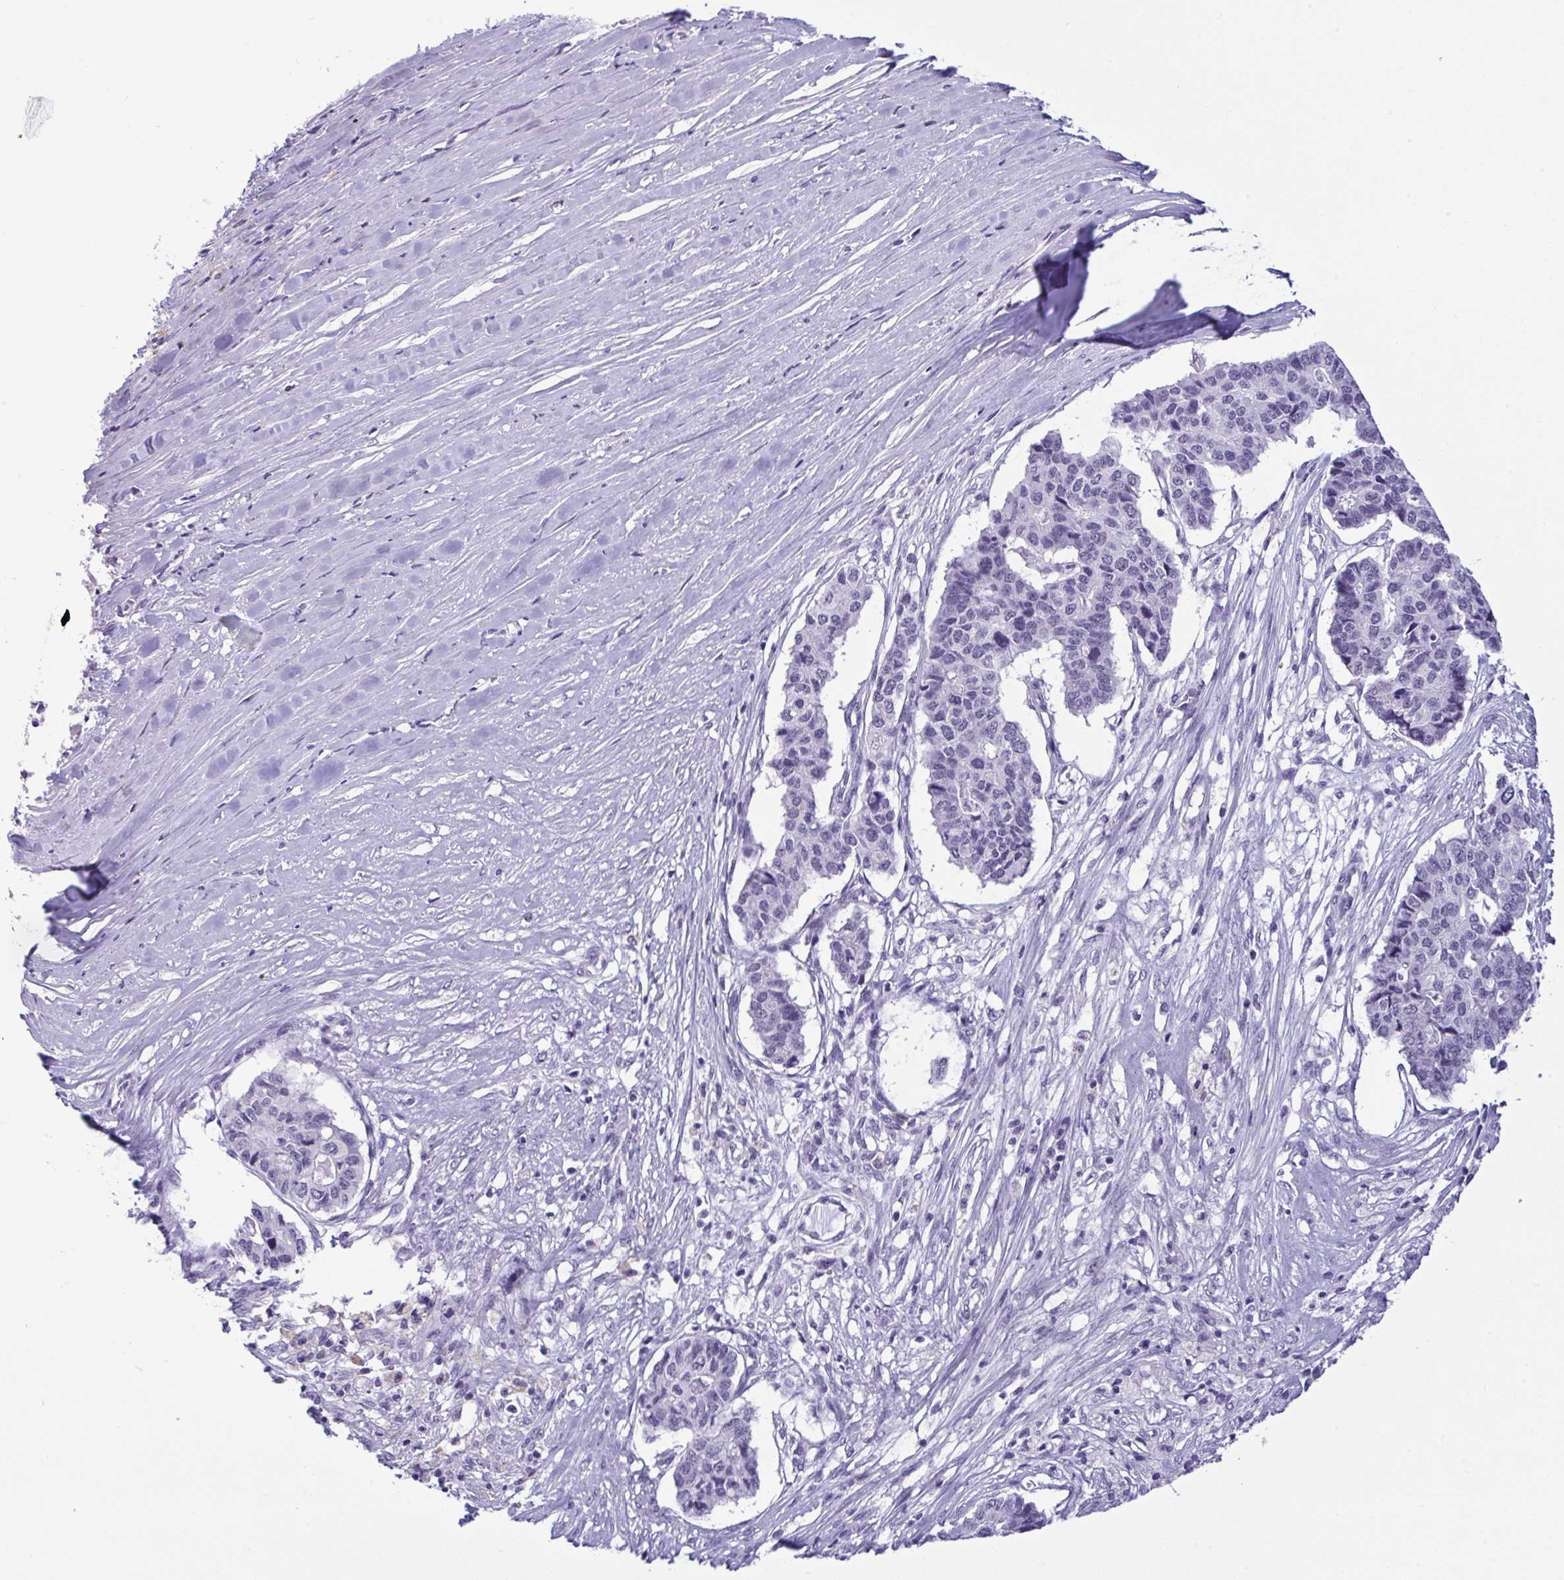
{"staining": {"intensity": "negative", "quantity": "none", "location": "none"}, "tissue": "pancreatic cancer", "cell_type": "Tumor cells", "image_type": "cancer", "snomed": [{"axis": "morphology", "description": "Adenocarcinoma, NOS"}, {"axis": "topography", "description": "Pancreas"}], "caption": "Protein analysis of pancreatic cancer shows no significant expression in tumor cells.", "gene": "YBX2", "patient": {"sex": "male", "age": 50}}